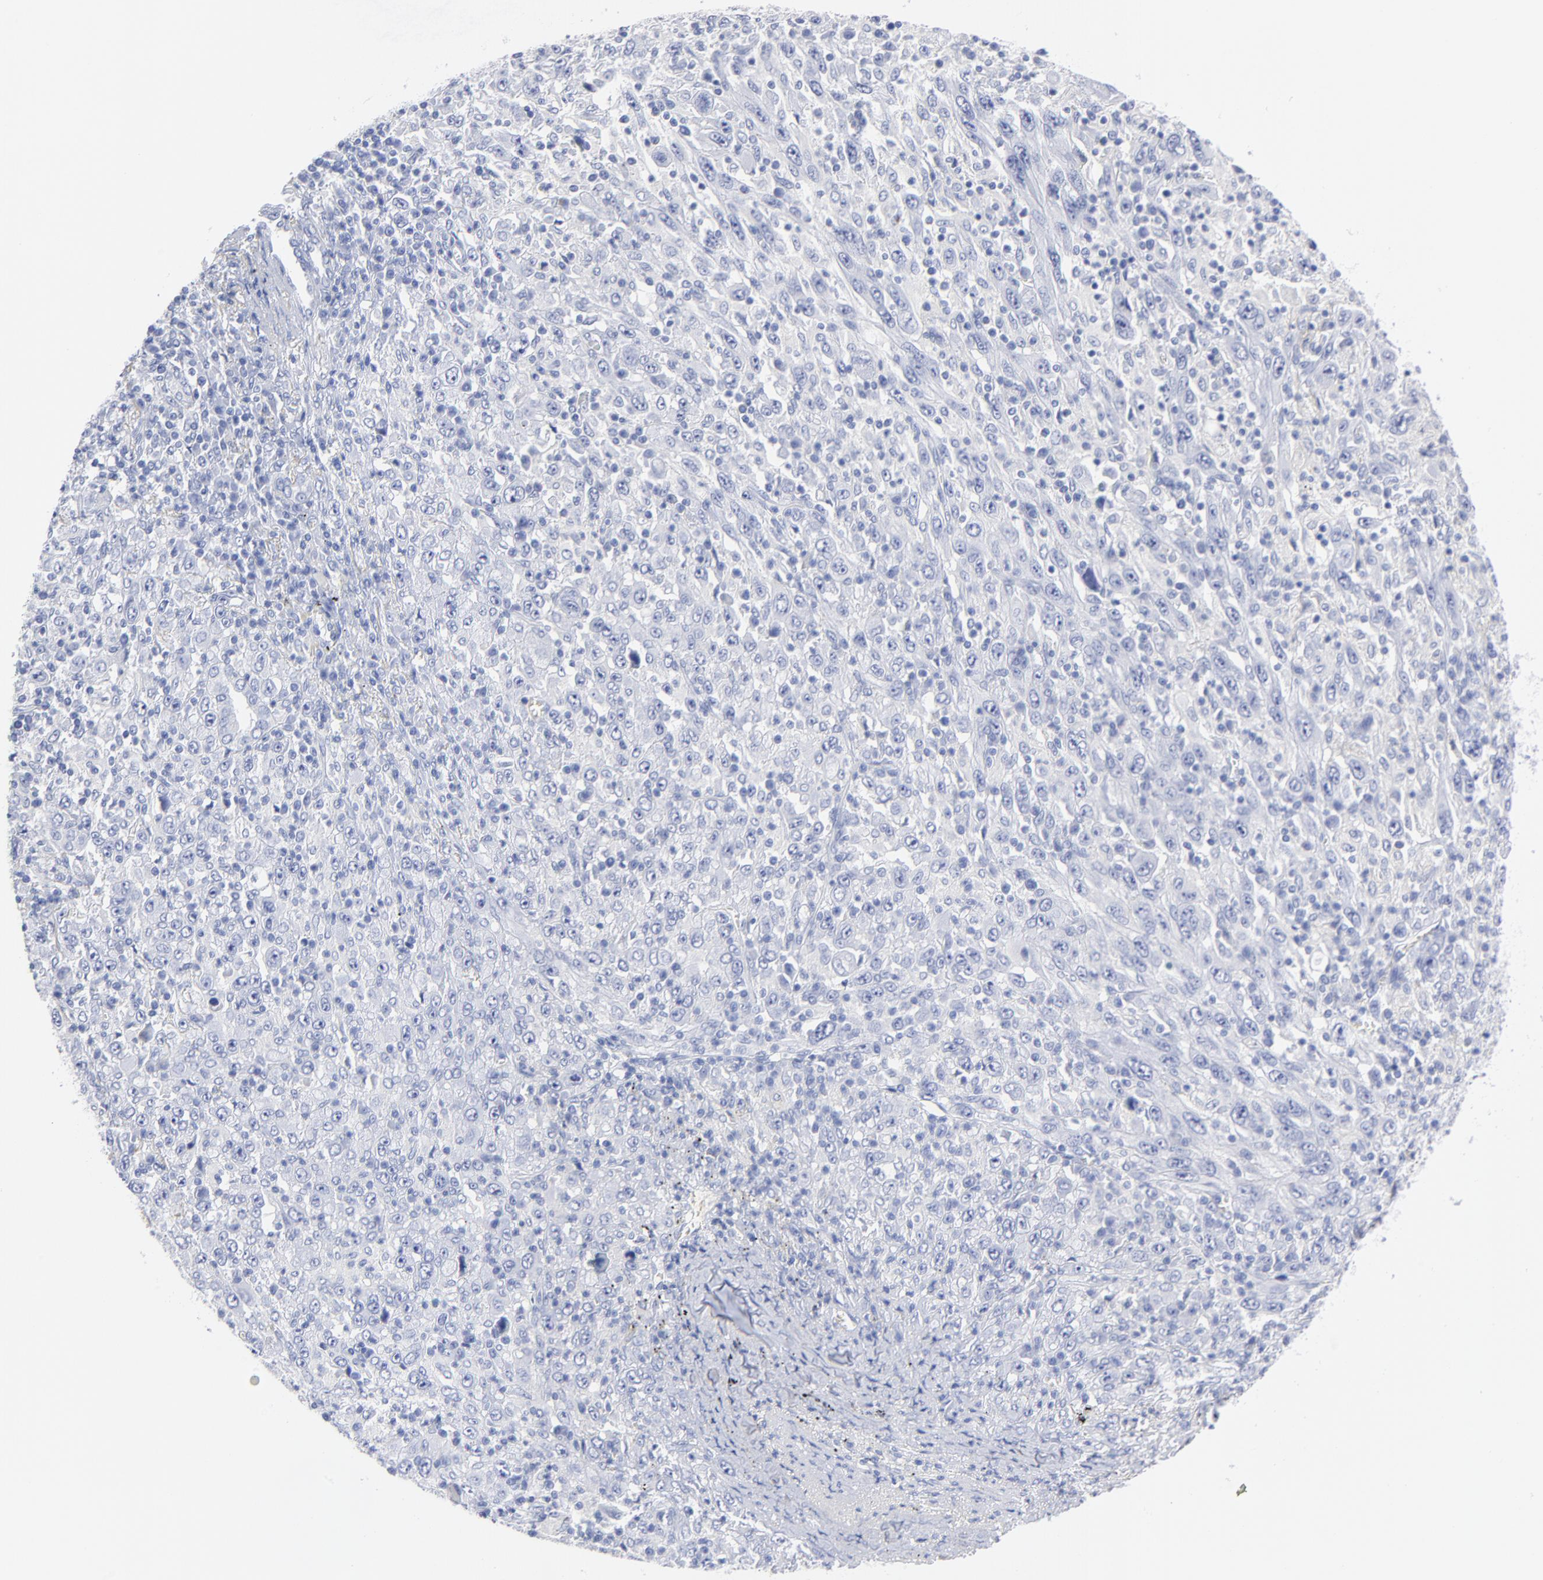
{"staining": {"intensity": "negative", "quantity": "none", "location": "none"}, "tissue": "melanoma", "cell_type": "Tumor cells", "image_type": "cancer", "snomed": [{"axis": "morphology", "description": "Malignant melanoma, Metastatic site"}, {"axis": "topography", "description": "Skin"}], "caption": "Immunohistochemistry (IHC) micrograph of neoplastic tissue: malignant melanoma (metastatic site) stained with DAB (3,3'-diaminobenzidine) displays no significant protein staining in tumor cells. (Brightfield microscopy of DAB (3,3'-diaminobenzidine) IHC at high magnification).", "gene": "ACY1", "patient": {"sex": "female", "age": 56}}